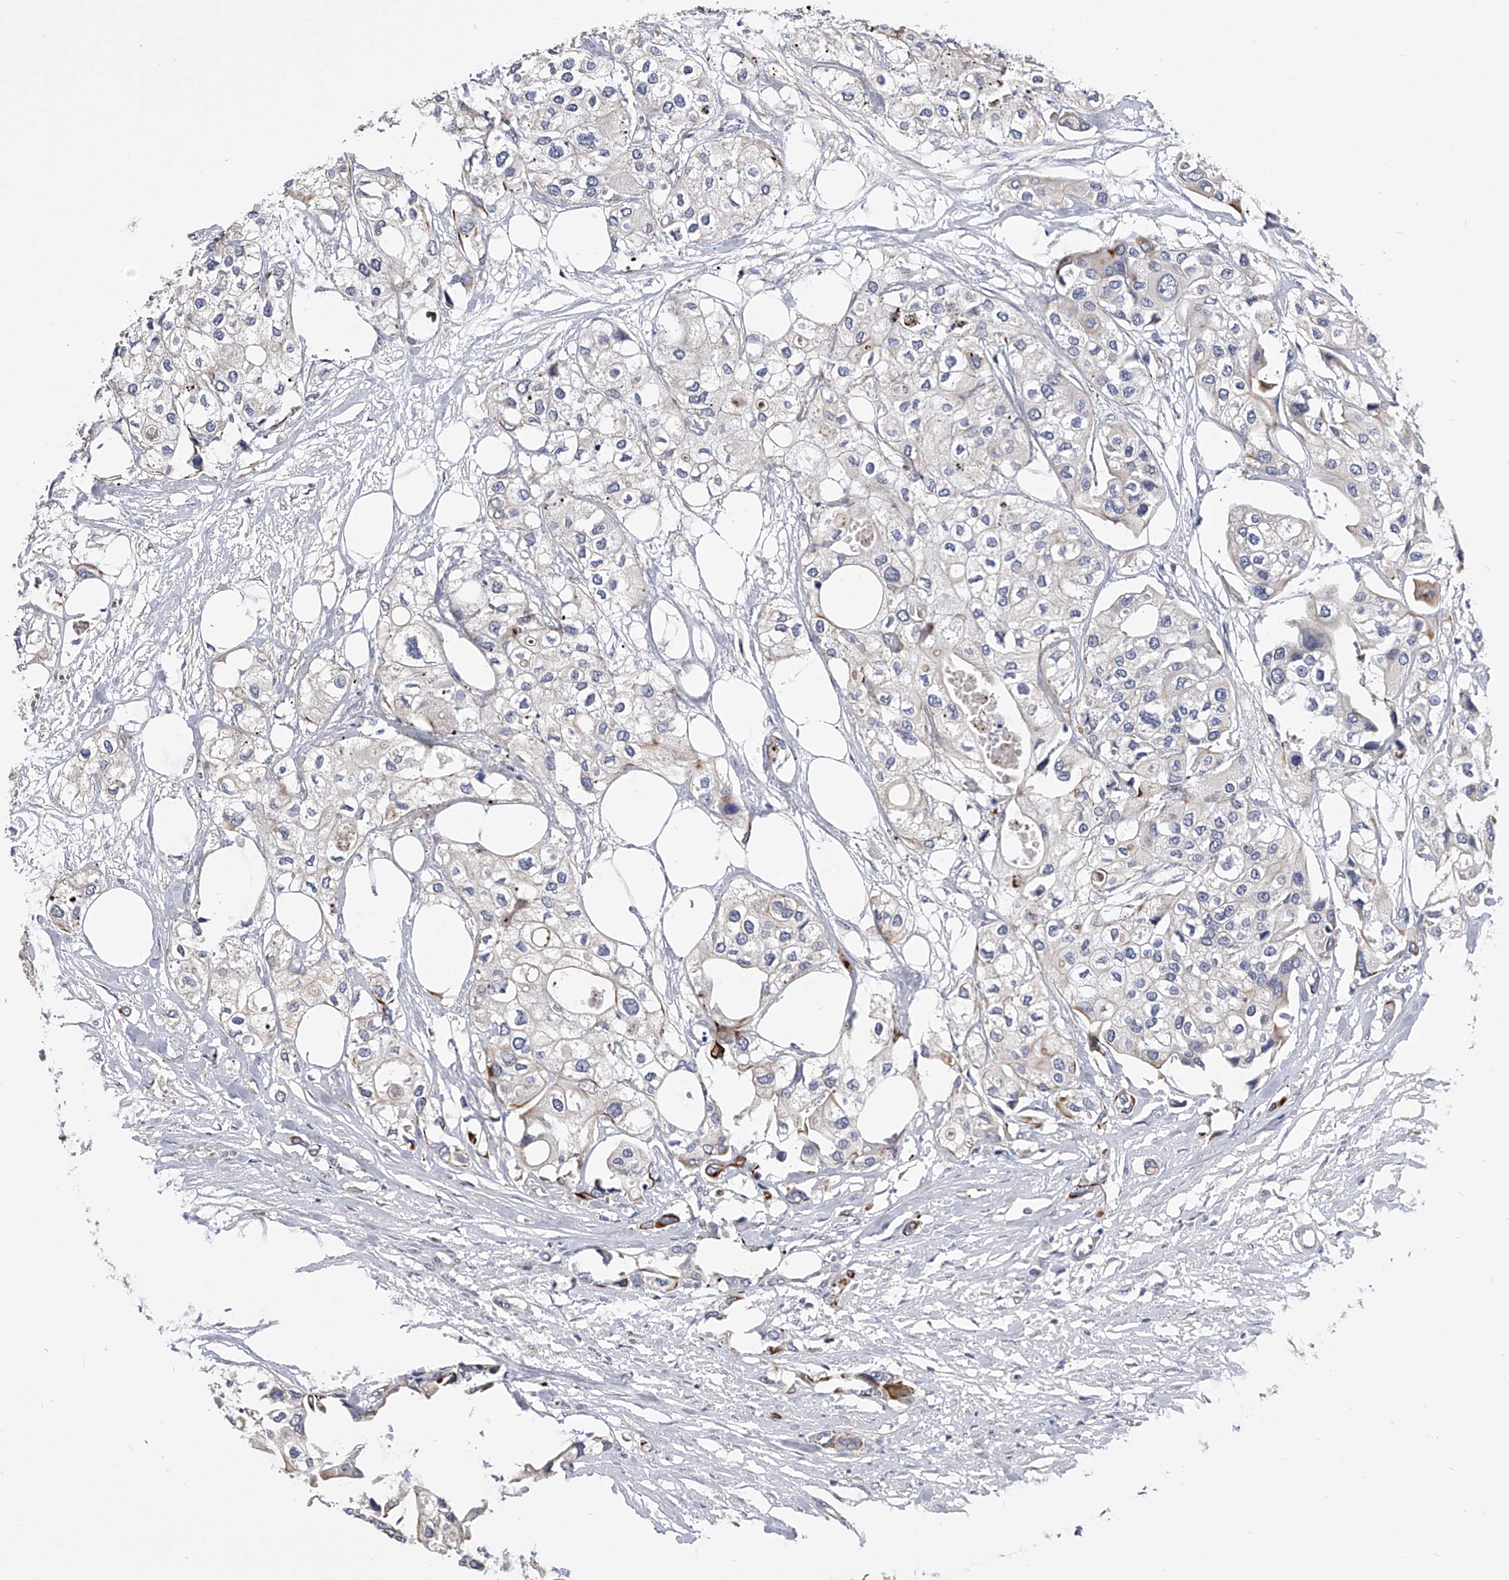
{"staining": {"intensity": "moderate", "quantity": "<25%", "location": "cytoplasmic/membranous"}, "tissue": "urothelial cancer", "cell_type": "Tumor cells", "image_type": "cancer", "snomed": [{"axis": "morphology", "description": "Urothelial carcinoma, High grade"}, {"axis": "topography", "description": "Urinary bladder"}], "caption": "Urothelial cancer was stained to show a protein in brown. There is low levels of moderate cytoplasmic/membranous positivity in about <25% of tumor cells.", "gene": "MDN1", "patient": {"sex": "male", "age": 64}}